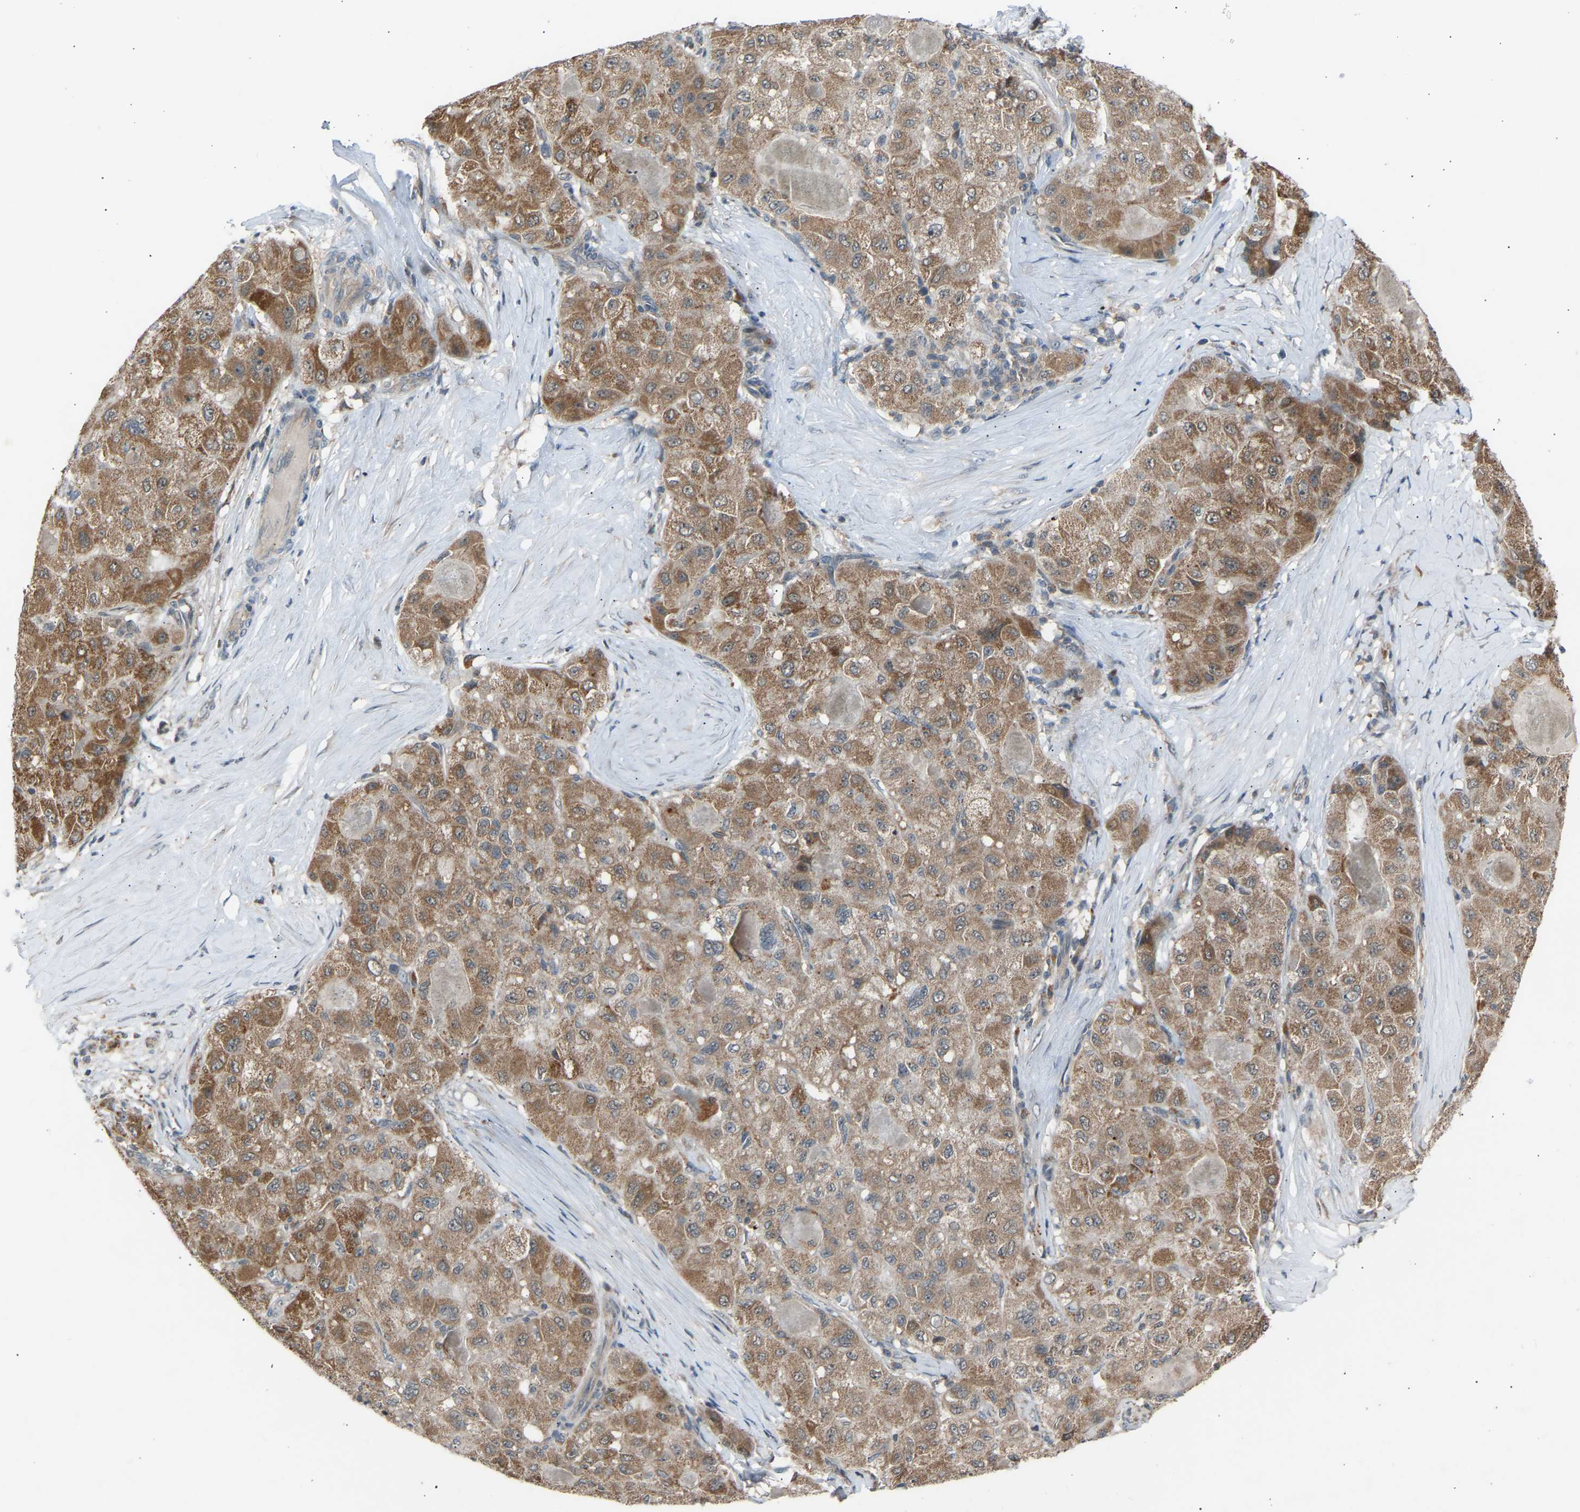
{"staining": {"intensity": "moderate", "quantity": ">75%", "location": "cytoplasmic/membranous"}, "tissue": "liver cancer", "cell_type": "Tumor cells", "image_type": "cancer", "snomed": [{"axis": "morphology", "description": "Carcinoma, Hepatocellular, NOS"}, {"axis": "topography", "description": "Liver"}], "caption": "This micrograph displays liver hepatocellular carcinoma stained with immunohistochemistry to label a protein in brown. The cytoplasmic/membranous of tumor cells show moderate positivity for the protein. Nuclei are counter-stained blue.", "gene": "SLIRP", "patient": {"sex": "male", "age": 80}}